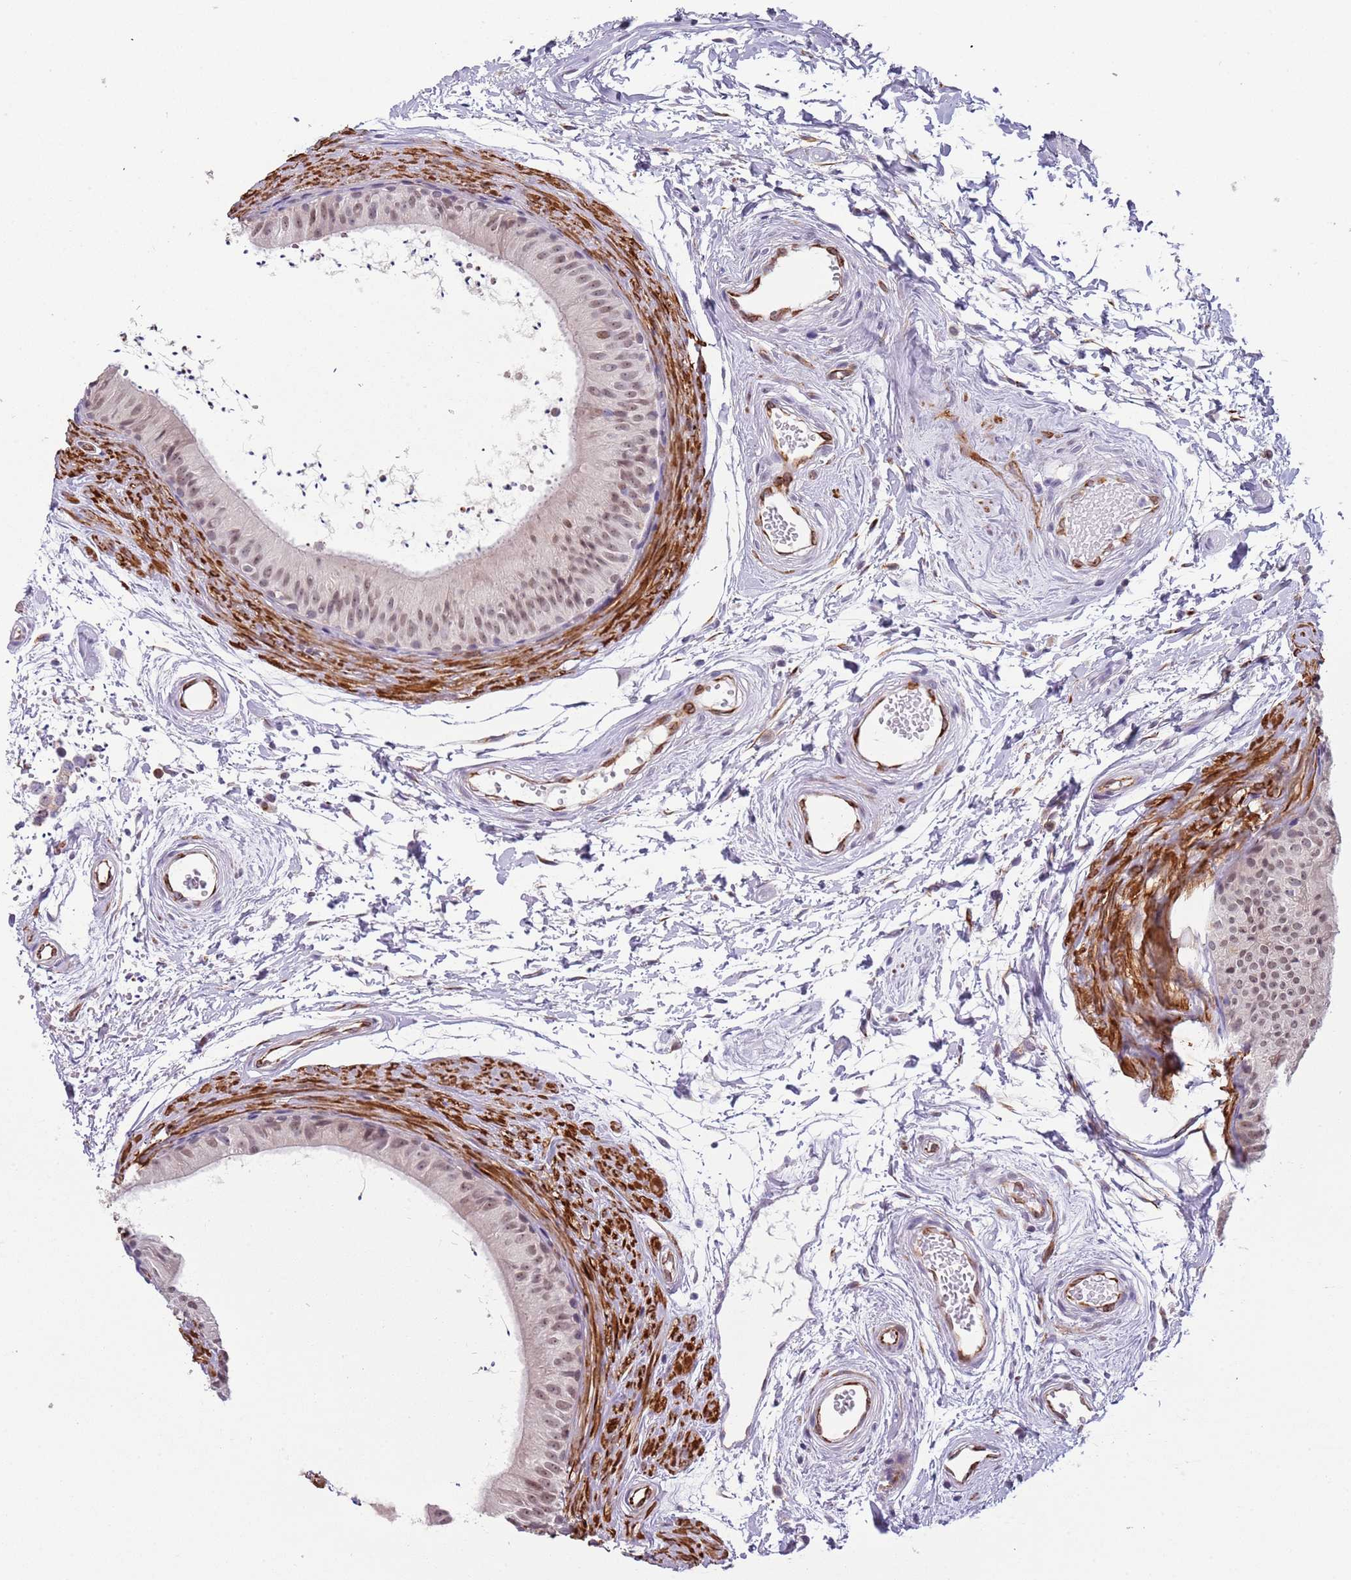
{"staining": {"intensity": "weak", "quantity": "25%-75%", "location": "nuclear"}, "tissue": "epididymis", "cell_type": "Glandular cells", "image_type": "normal", "snomed": [{"axis": "morphology", "description": "Normal tissue, NOS"}, {"axis": "topography", "description": "Epididymis"}], "caption": "A histopathology image of epididymis stained for a protein reveals weak nuclear brown staining in glandular cells. The staining was performed using DAB, with brown indicating positive protein expression. Nuclei are stained blue with hematoxylin.", "gene": "ENSG00000271254", "patient": {"sex": "male", "age": 56}}